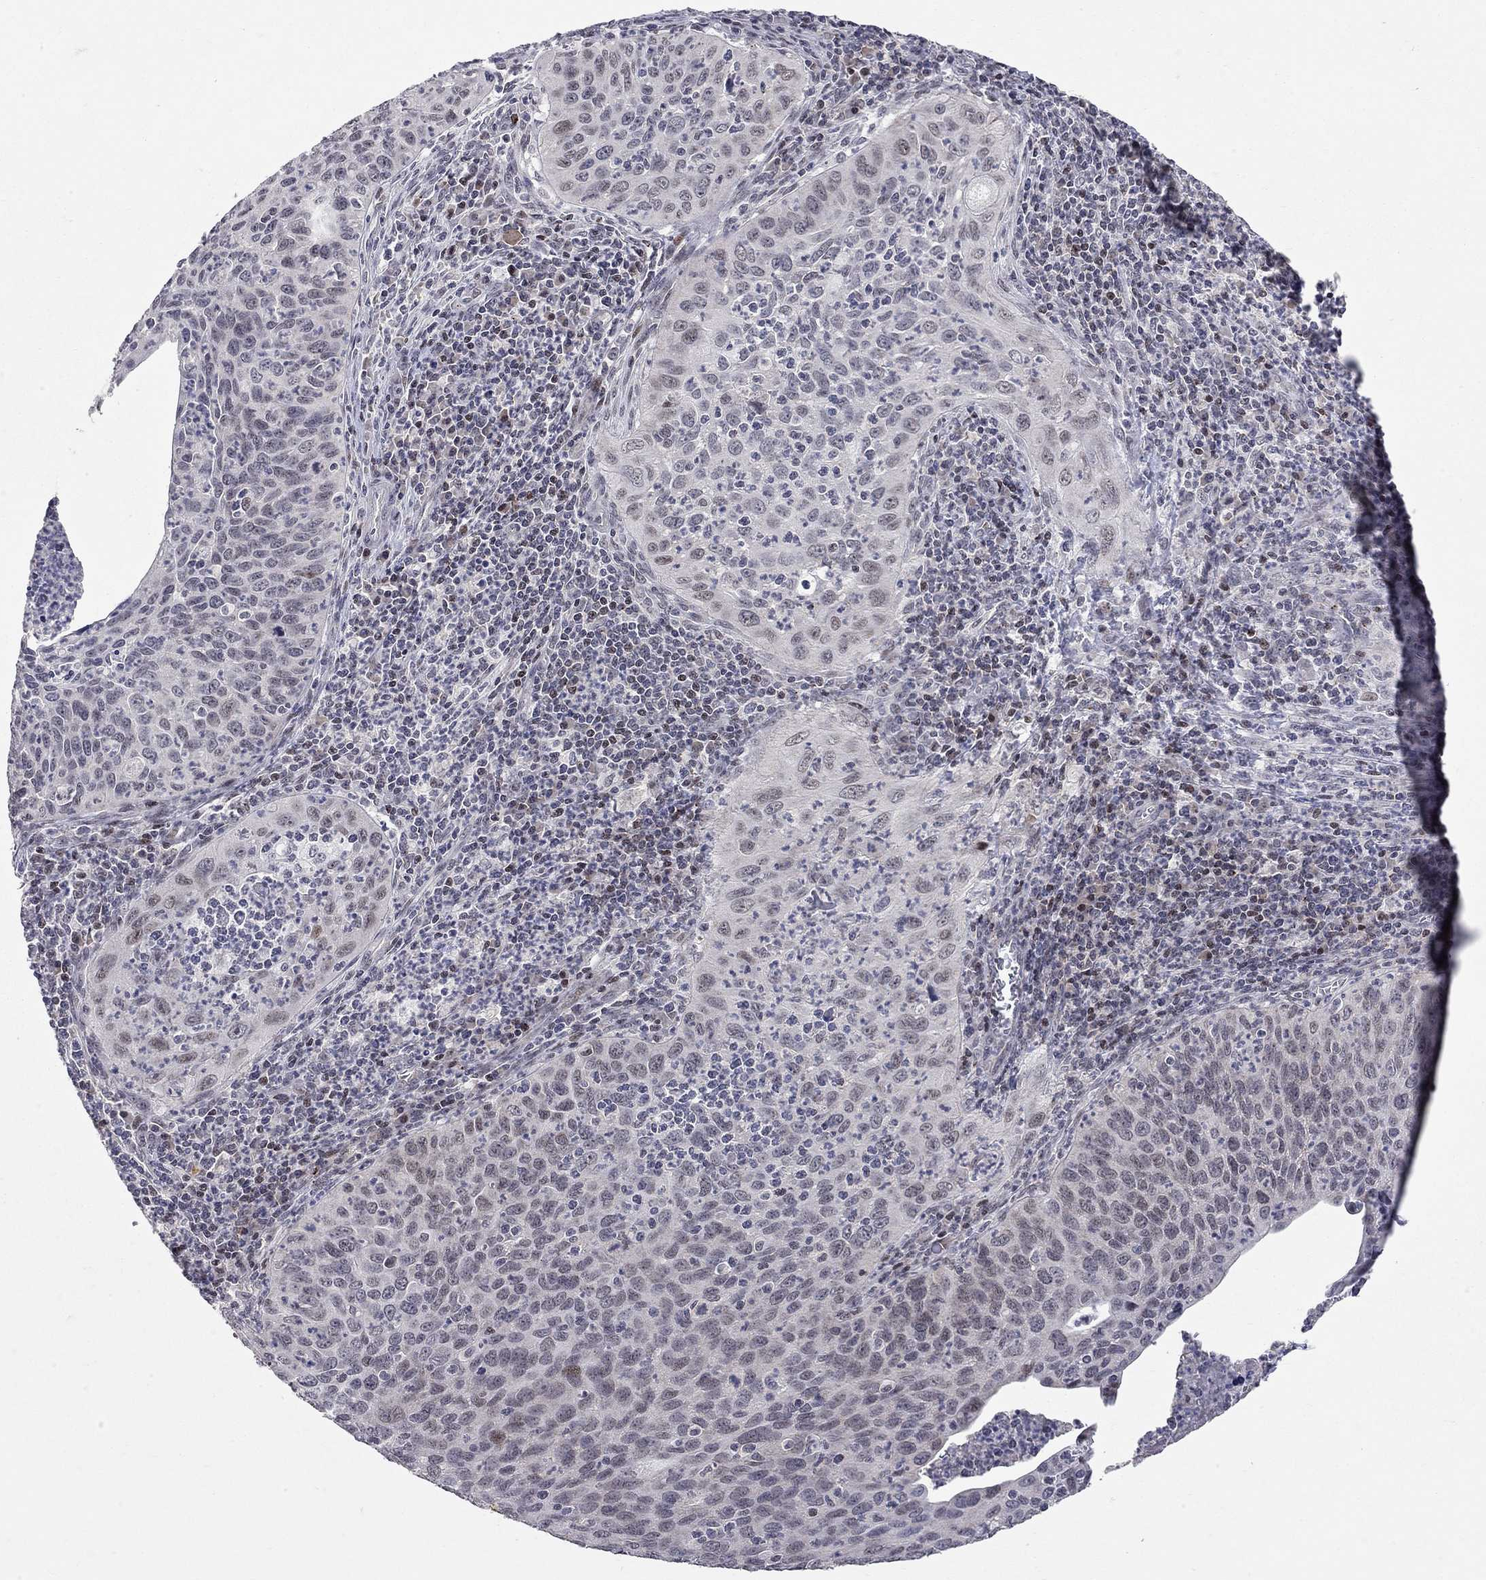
{"staining": {"intensity": "negative", "quantity": "none", "location": "none"}, "tissue": "cervical cancer", "cell_type": "Tumor cells", "image_type": "cancer", "snomed": [{"axis": "morphology", "description": "Squamous cell carcinoma, NOS"}, {"axis": "topography", "description": "Cervix"}], "caption": "Tumor cells are negative for protein expression in human cervical squamous cell carcinoma.", "gene": "HDAC3", "patient": {"sex": "female", "age": 26}}